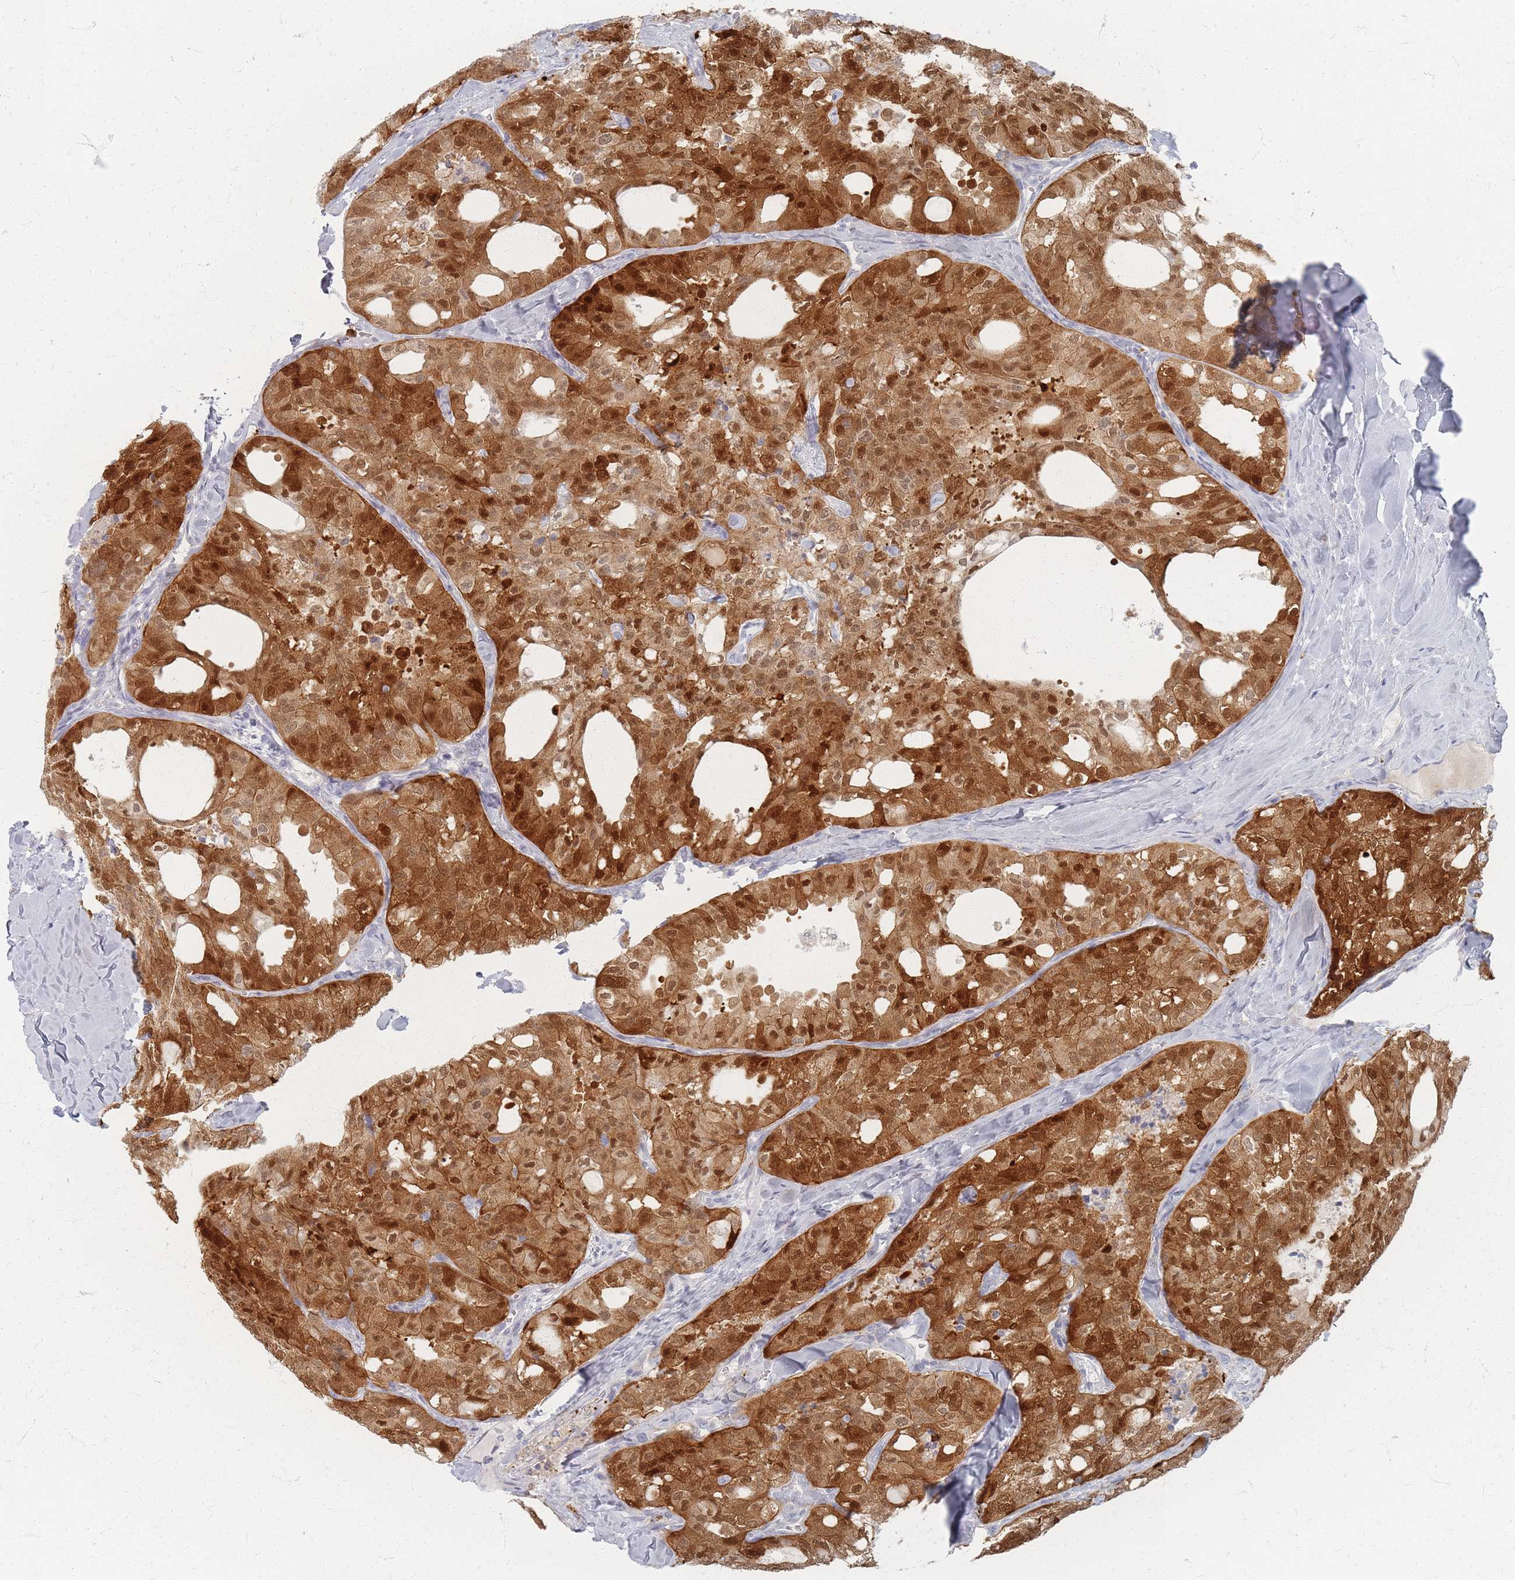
{"staining": {"intensity": "strong", "quantity": ">75%", "location": "cytoplasmic/membranous,nuclear"}, "tissue": "thyroid cancer", "cell_type": "Tumor cells", "image_type": "cancer", "snomed": [{"axis": "morphology", "description": "Follicular adenoma carcinoma, NOS"}, {"axis": "topography", "description": "Thyroid gland"}], "caption": "Strong cytoplasmic/membranous and nuclear expression is identified in about >75% of tumor cells in thyroid follicular adenoma carcinoma. (DAB (3,3'-diaminobenzidine) IHC with brightfield microscopy, high magnification).", "gene": "SLC2A11", "patient": {"sex": "male", "age": 75}}